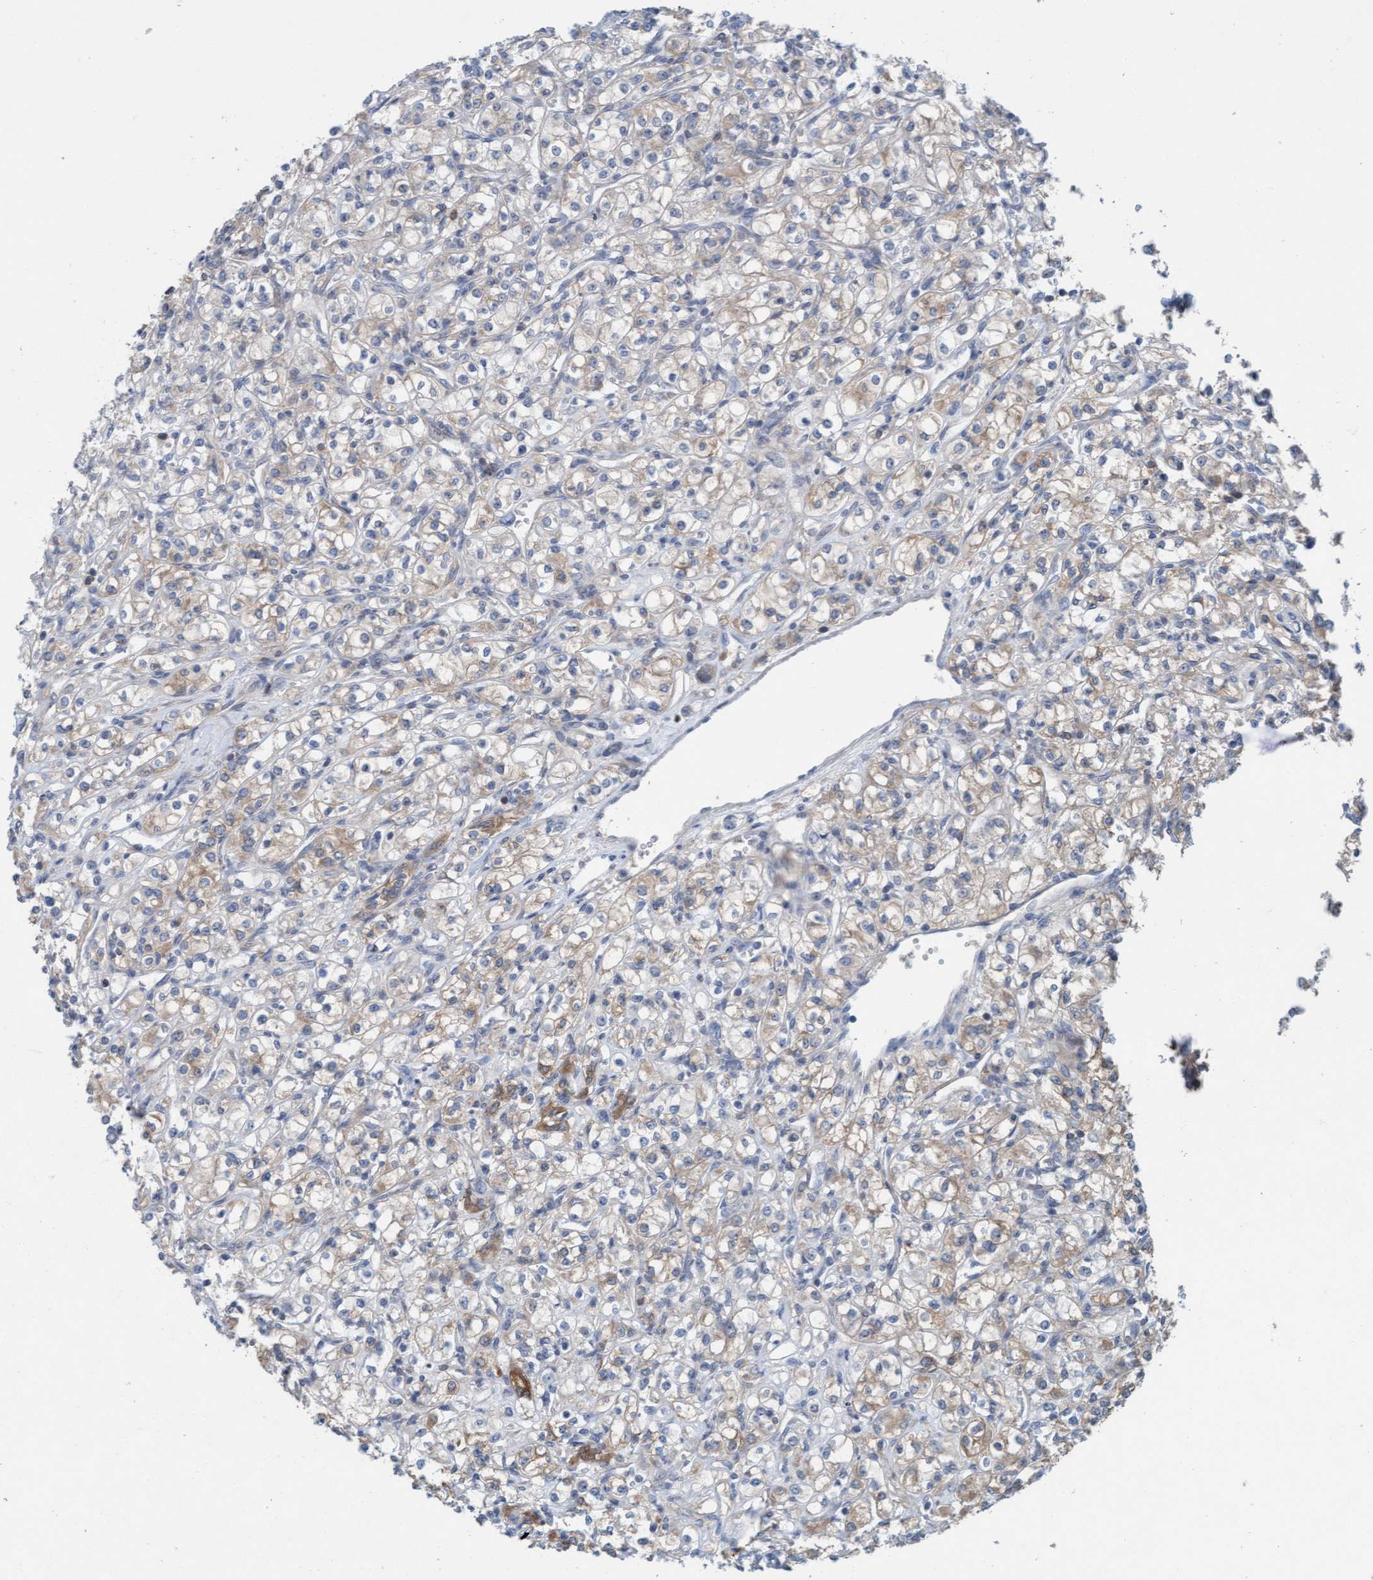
{"staining": {"intensity": "weak", "quantity": "<25%", "location": "cytoplasmic/membranous"}, "tissue": "renal cancer", "cell_type": "Tumor cells", "image_type": "cancer", "snomed": [{"axis": "morphology", "description": "Adenocarcinoma, NOS"}, {"axis": "topography", "description": "Kidney"}], "caption": "Tumor cells are negative for protein expression in human renal cancer (adenocarcinoma). (DAB (3,3'-diaminobenzidine) immunohistochemistry with hematoxylin counter stain).", "gene": "KLHL25", "patient": {"sex": "male", "age": 77}}